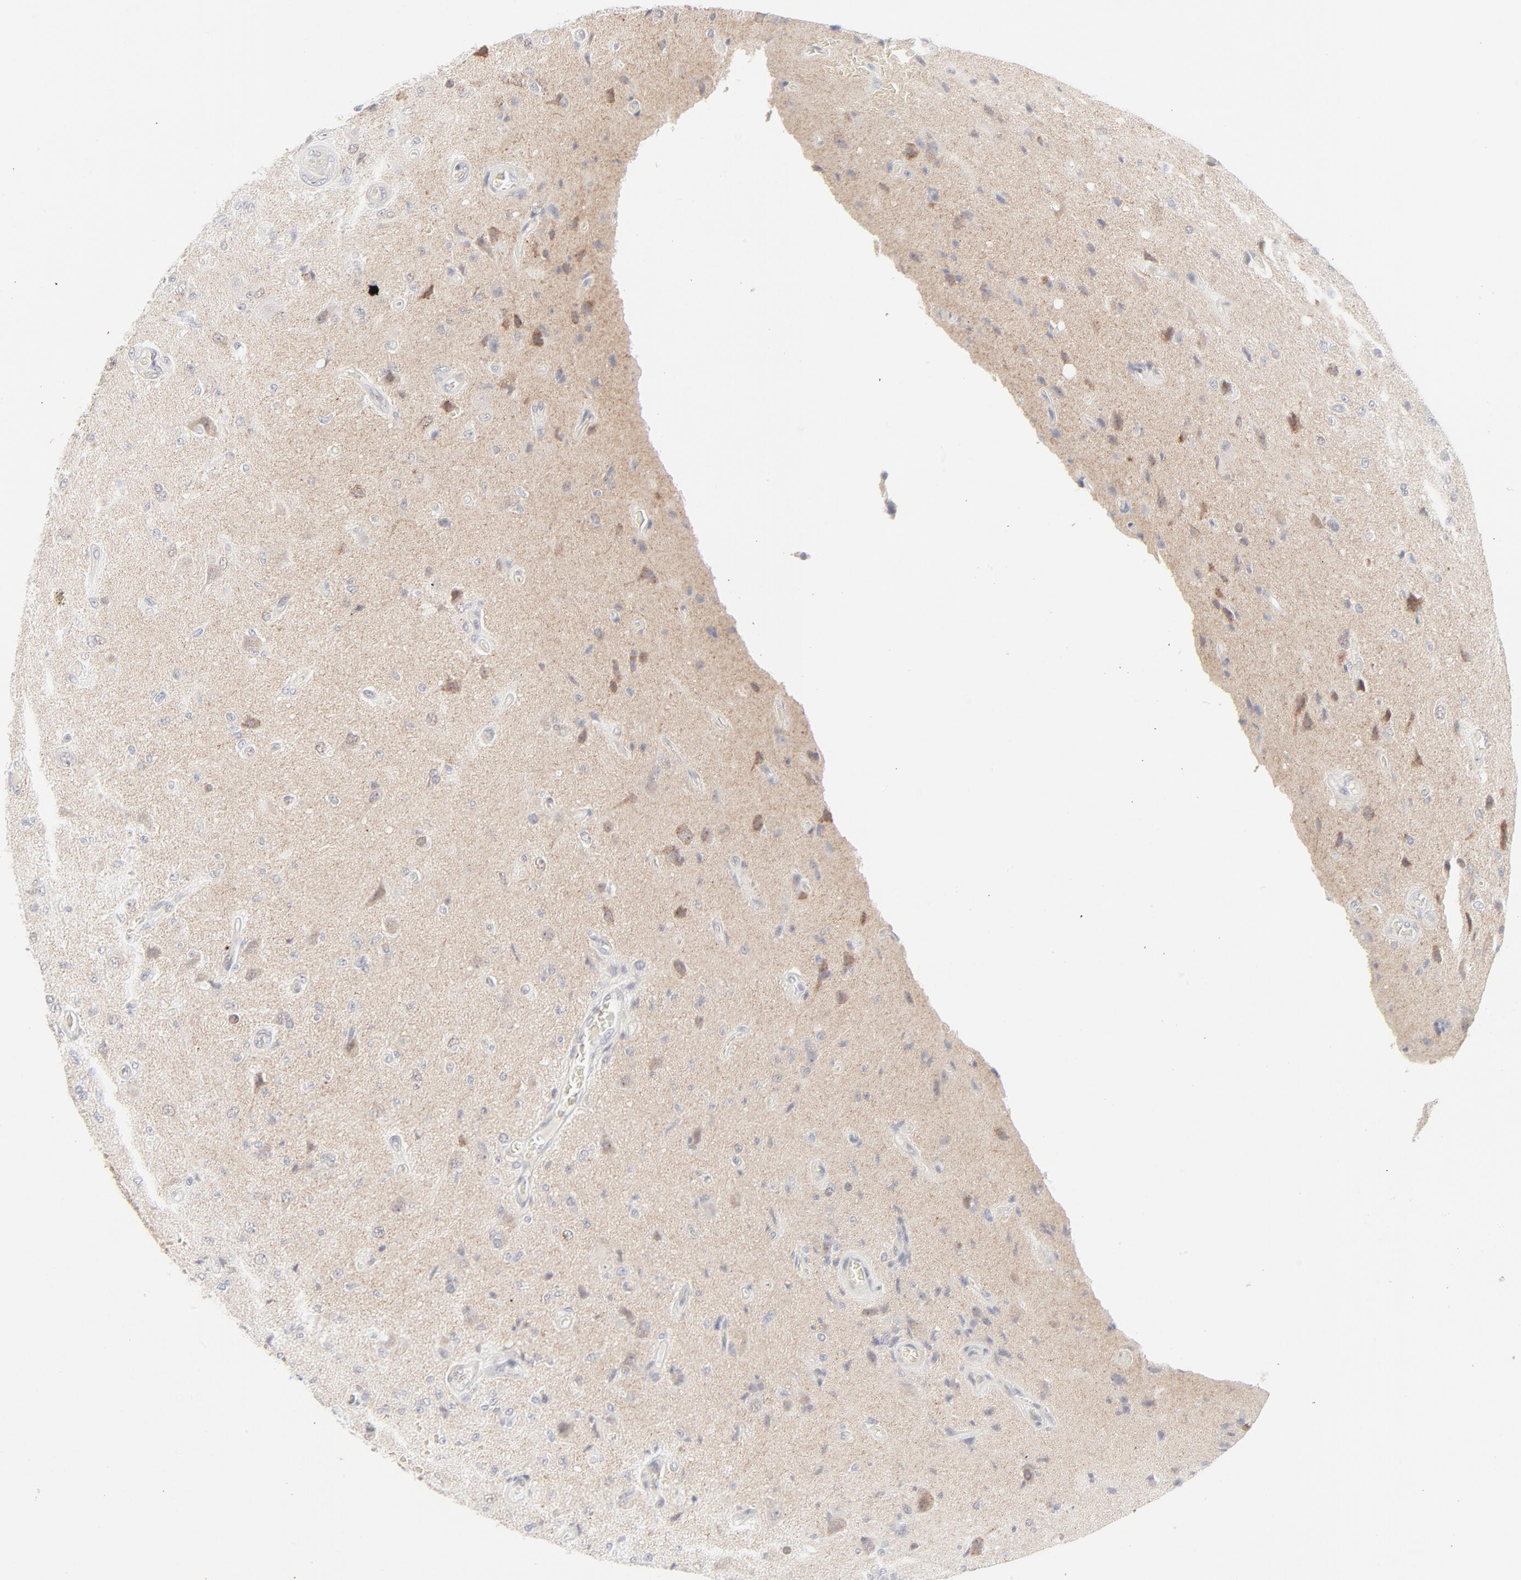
{"staining": {"intensity": "weak", "quantity": "25%-75%", "location": "cytoplasmic/membranous"}, "tissue": "glioma", "cell_type": "Tumor cells", "image_type": "cancer", "snomed": [{"axis": "morphology", "description": "Normal tissue, NOS"}, {"axis": "morphology", "description": "Glioma, malignant, High grade"}, {"axis": "topography", "description": "Cerebral cortex"}], "caption": "Protein expression analysis of high-grade glioma (malignant) demonstrates weak cytoplasmic/membranous staining in about 25%-75% of tumor cells.", "gene": "PRKCB", "patient": {"sex": "male", "age": 77}}